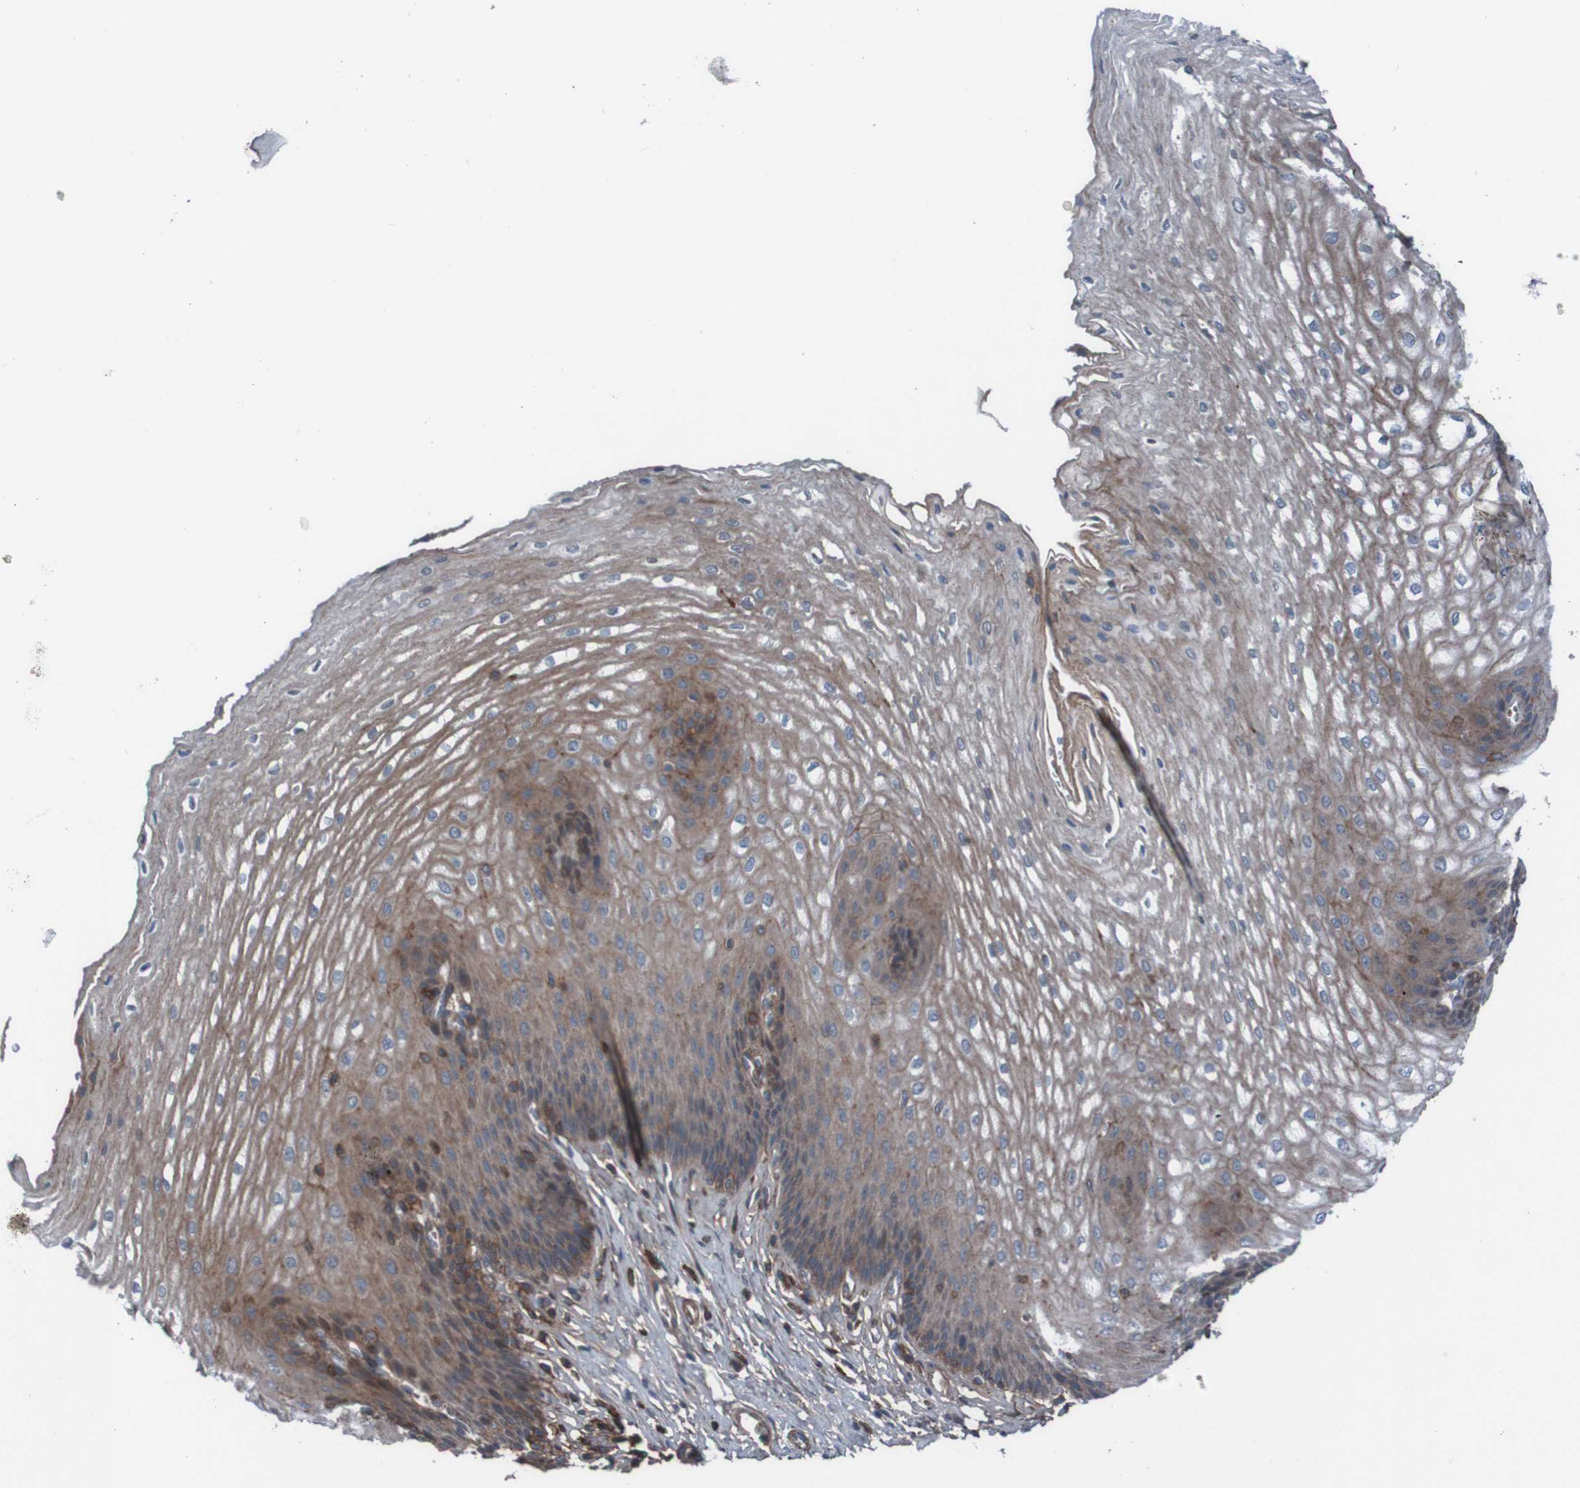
{"staining": {"intensity": "moderate", "quantity": ">75%", "location": "cytoplasmic/membranous,nuclear"}, "tissue": "esophagus", "cell_type": "Squamous epithelial cells", "image_type": "normal", "snomed": [{"axis": "morphology", "description": "Normal tissue, NOS"}, {"axis": "topography", "description": "Esophagus"}], "caption": "Human esophagus stained for a protein (brown) displays moderate cytoplasmic/membranous,nuclear positive expression in approximately >75% of squamous epithelial cells.", "gene": "PDGFB", "patient": {"sex": "male", "age": 54}}